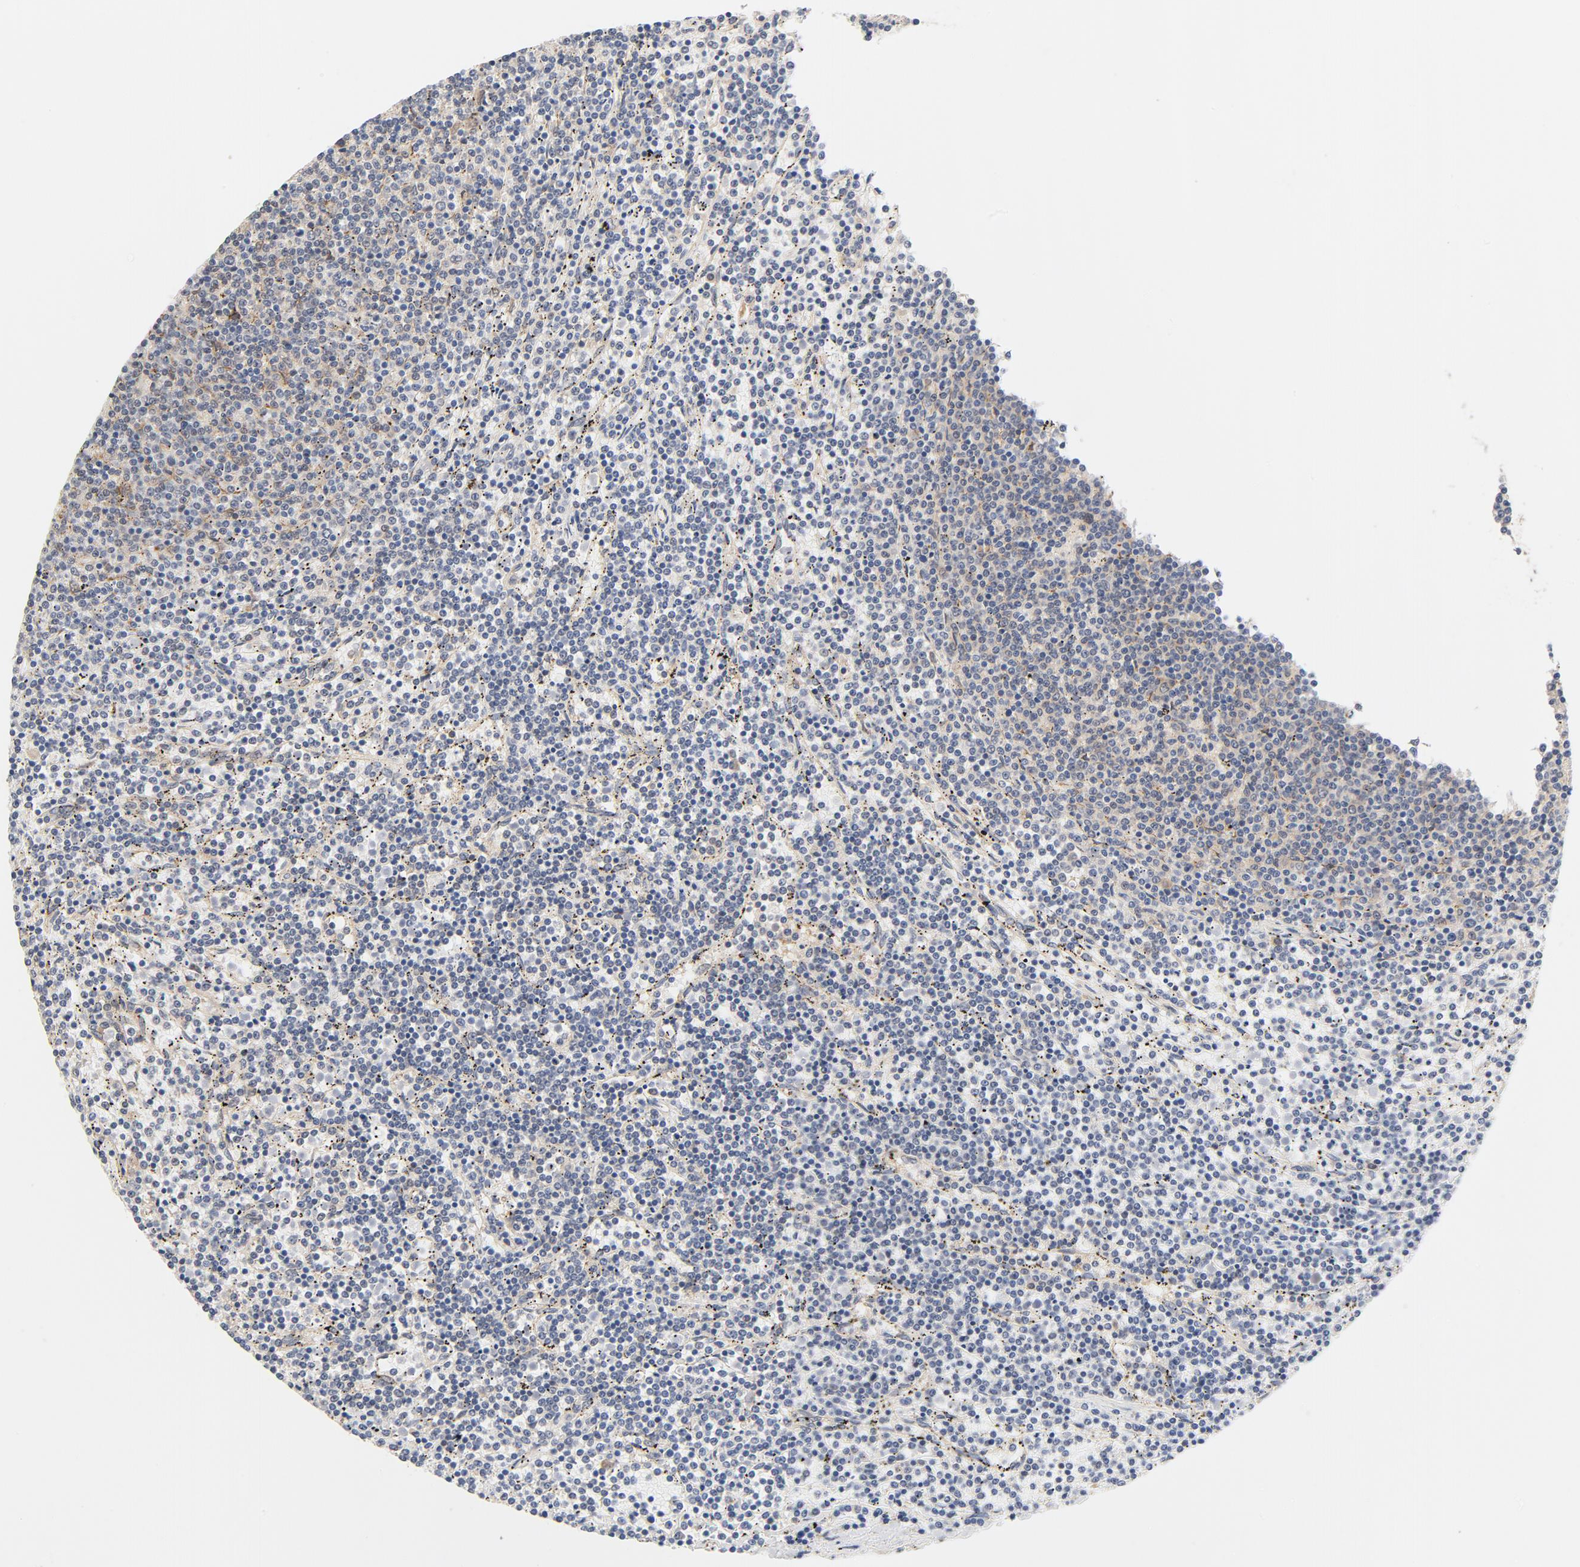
{"staining": {"intensity": "weak", "quantity": "25%-75%", "location": "cytoplasmic/membranous"}, "tissue": "lymphoma", "cell_type": "Tumor cells", "image_type": "cancer", "snomed": [{"axis": "morphology", "description": "Malignant lymphoma, non-Hodgkin's type, Low grade"}, {"axis": "topography", "description": "Spleen"}], "caption": "Tumor cells exhibit low levels of weak cytoplasmic/membranous expression in approximately 25%-75% of cells in malignant lymphoma, non-Hodgkin's type (low-grade). The protein is stained brown, and the nuclei are stained in blue (DAB IHC with brightfield microscopy, high magnification).", "gene": "EIF4E", "patient": {"sex": "female", "age": 50}}